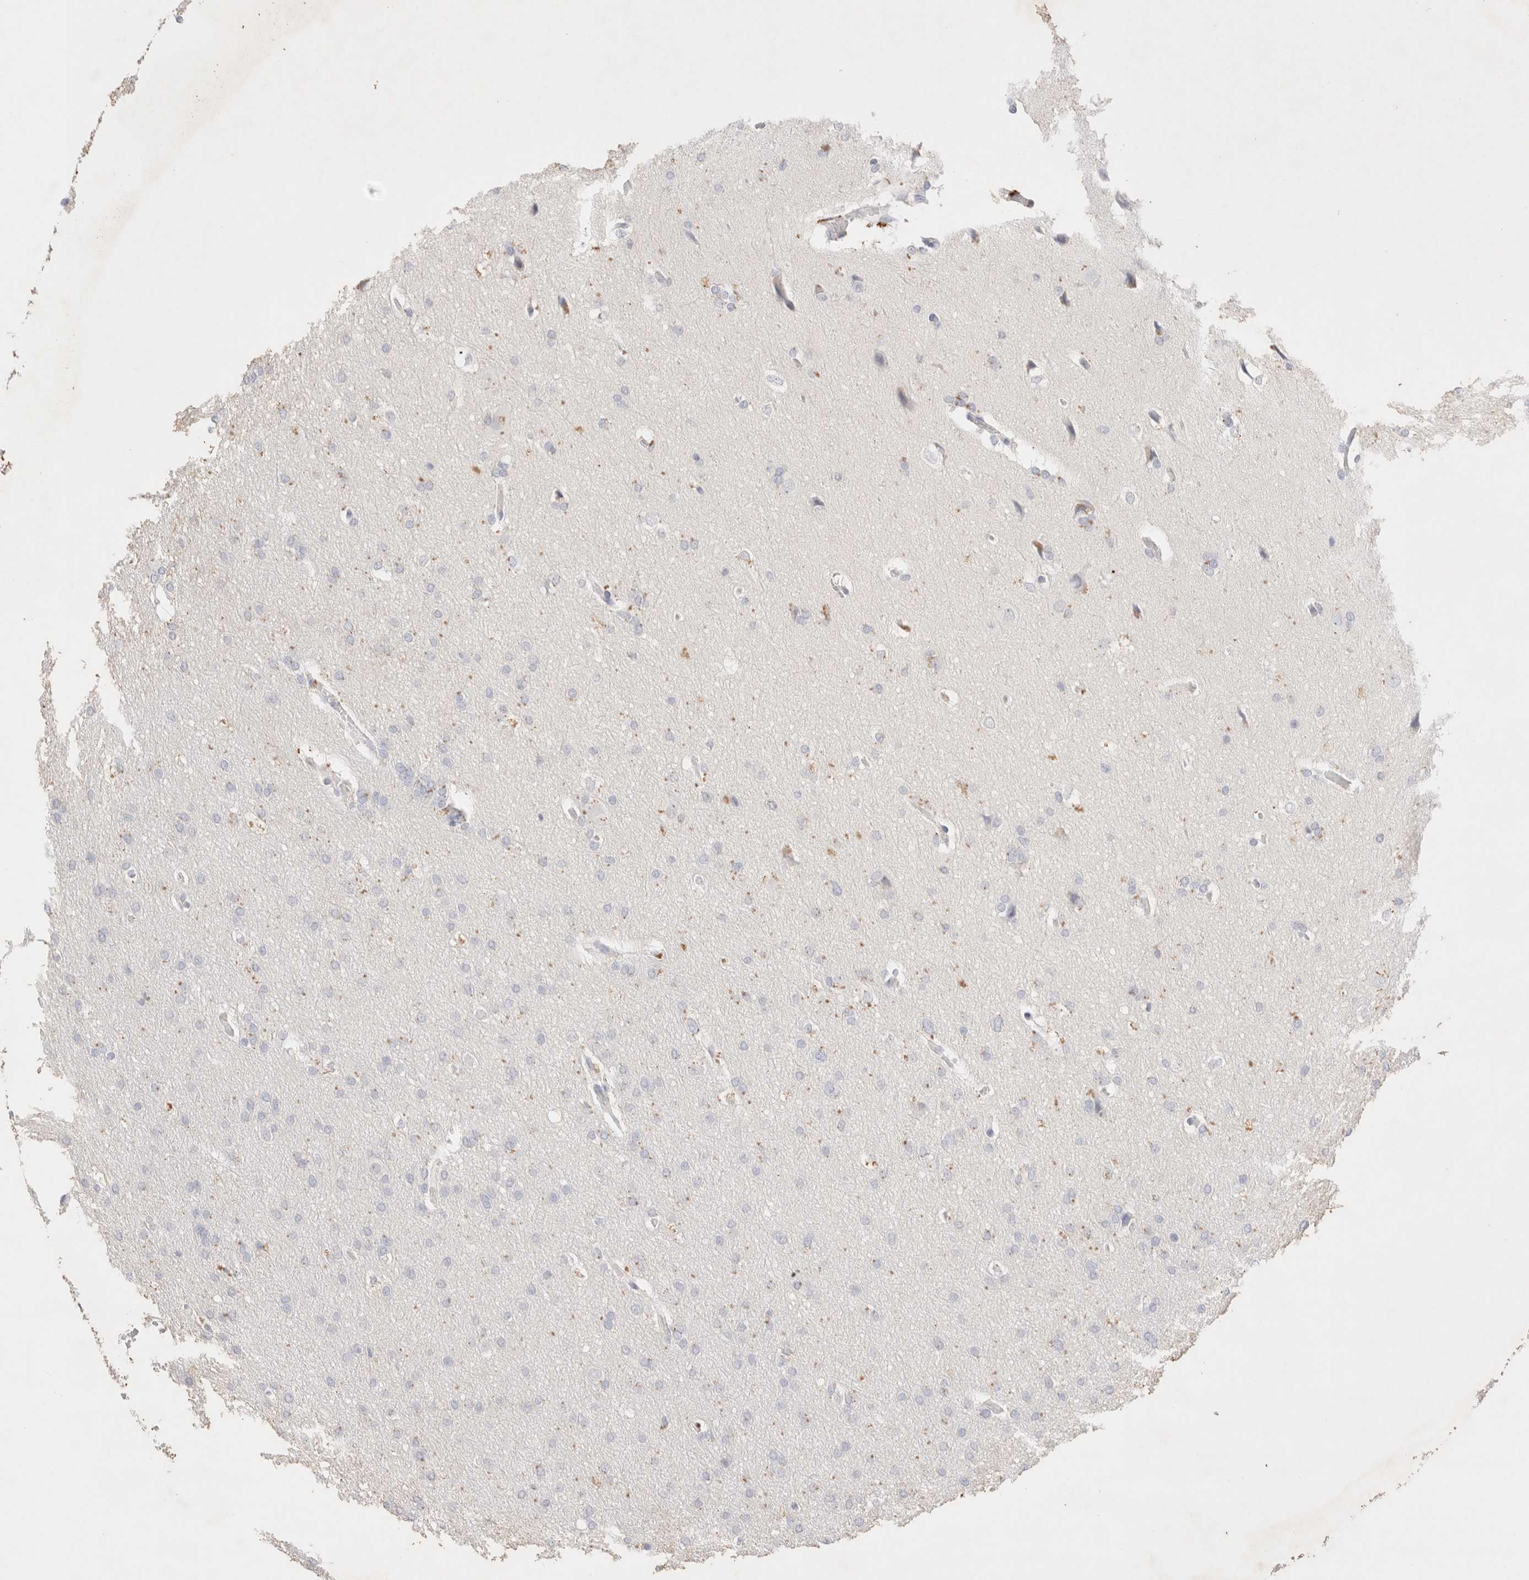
{"staining": {"intensity": "negative", "quantity": "none", "location": "none"}, "tissue": "glioma", "cell_type": "Tumor cells", "image_type": "cancer", "snomed": [{"axis": "morphology", "description": "Glioma, malignant, Low grade"}, {"axis": "topography", "description": "Brain"}], "caption": "A high-resolution photomicrograph shows immunohistochemistry (IHC) staining of glioma, which exhibits no significant positivity in tumor cells.", "gene": "EPCAM", "patient": {"sex": "female", "age": 37}}